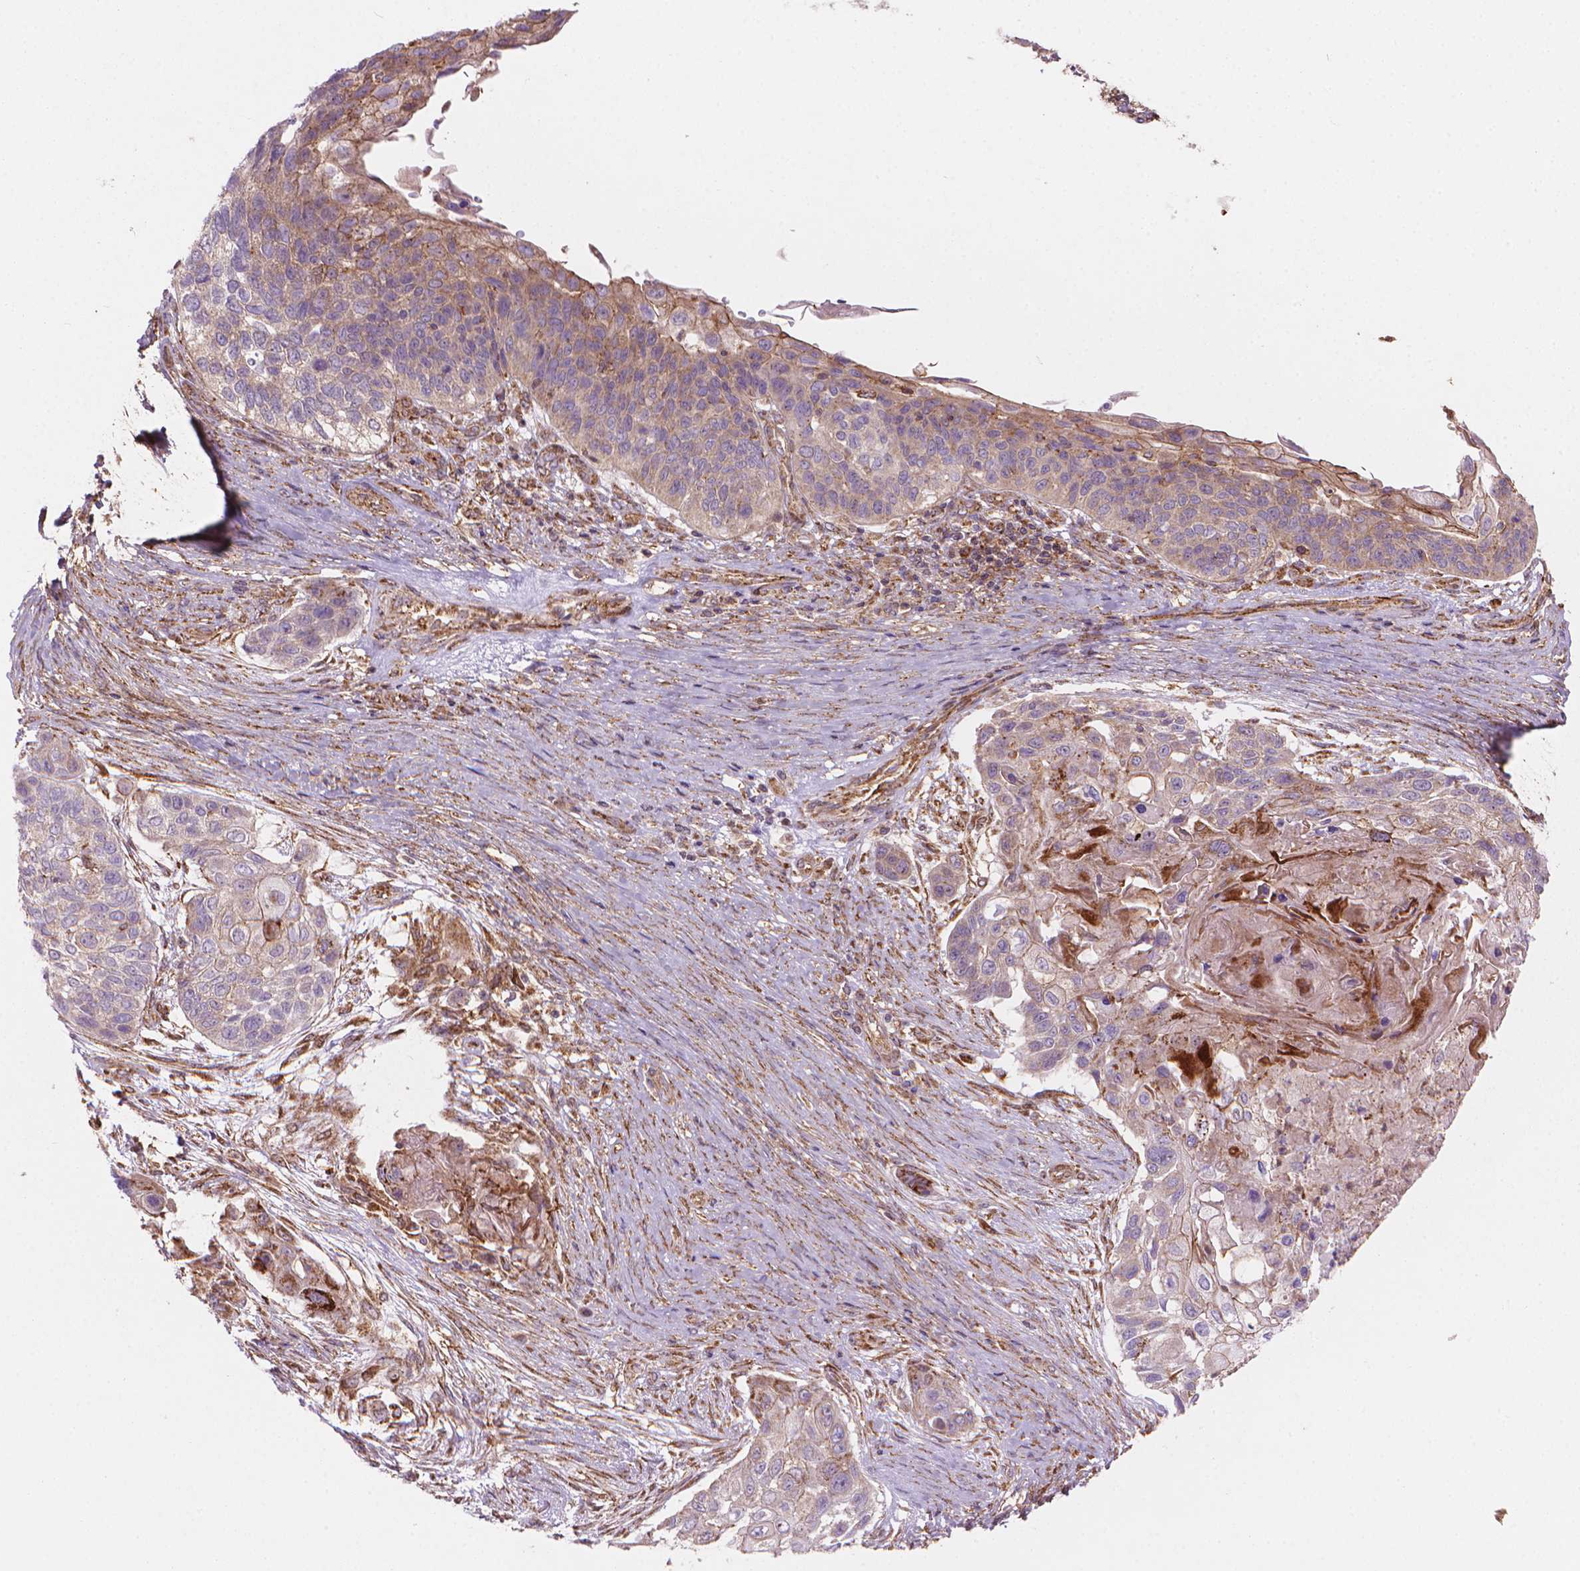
{"staining": {"intensity": "negative", "quantity": "none", "location": "none"}, "tissue": "lung cancer", "cell_type": "Tumor cells", "image_type": "cancer", "snomed": [{"axis": "morphology", "description": "Squamous cell carcinoma, NOS"}, {"axis": "topography", "description": "Lung"}], "caption": "Squamous cell carcinoma (lung) was stained to show a protein in brown. There is no significant expression in tumor cells. (DAB IHC with hematoxylin counter stain).", "gene": "VARS2", "patient": {"sex": "male", "age": 69}}